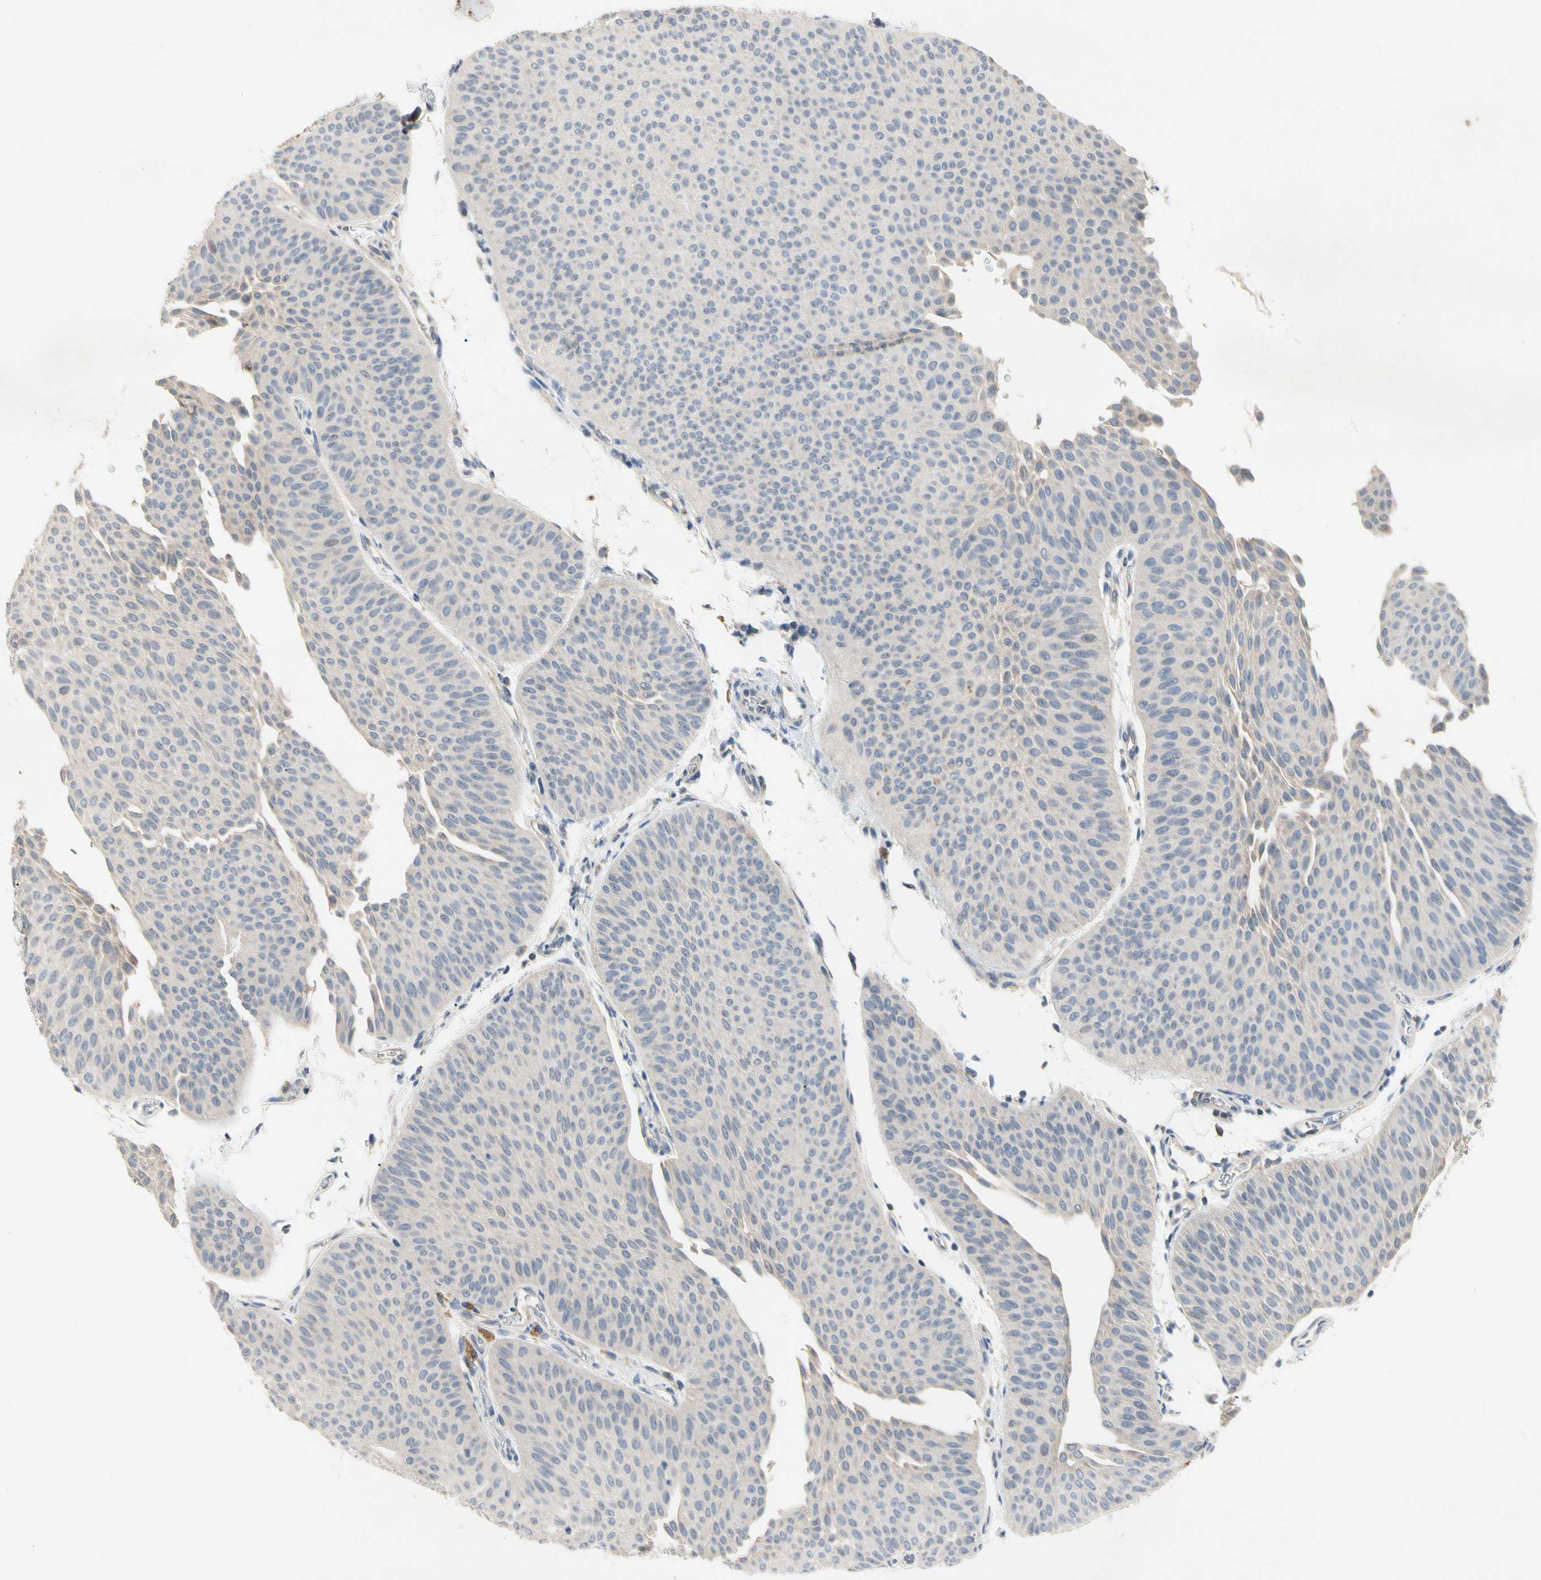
{"staining": {"intensity": "negative", "quantity": "none", "location": "none"}, "tissue": "urothelial cancer", "cell_type": "Tumor cells", "image_type": "cancer", "snomed": [{"axis": "morphology", "description": "Urothelial carcinoma, Low grade"}, {"axis": "topography", "description": "Urinary bladder"}], "caption": "This is an IHC photomicrograph of low-grade urothelial carcinoma. There is no staining in tumor cells.", "gene": "GAS6", "patient": {"sex": "female", "age": 60}}